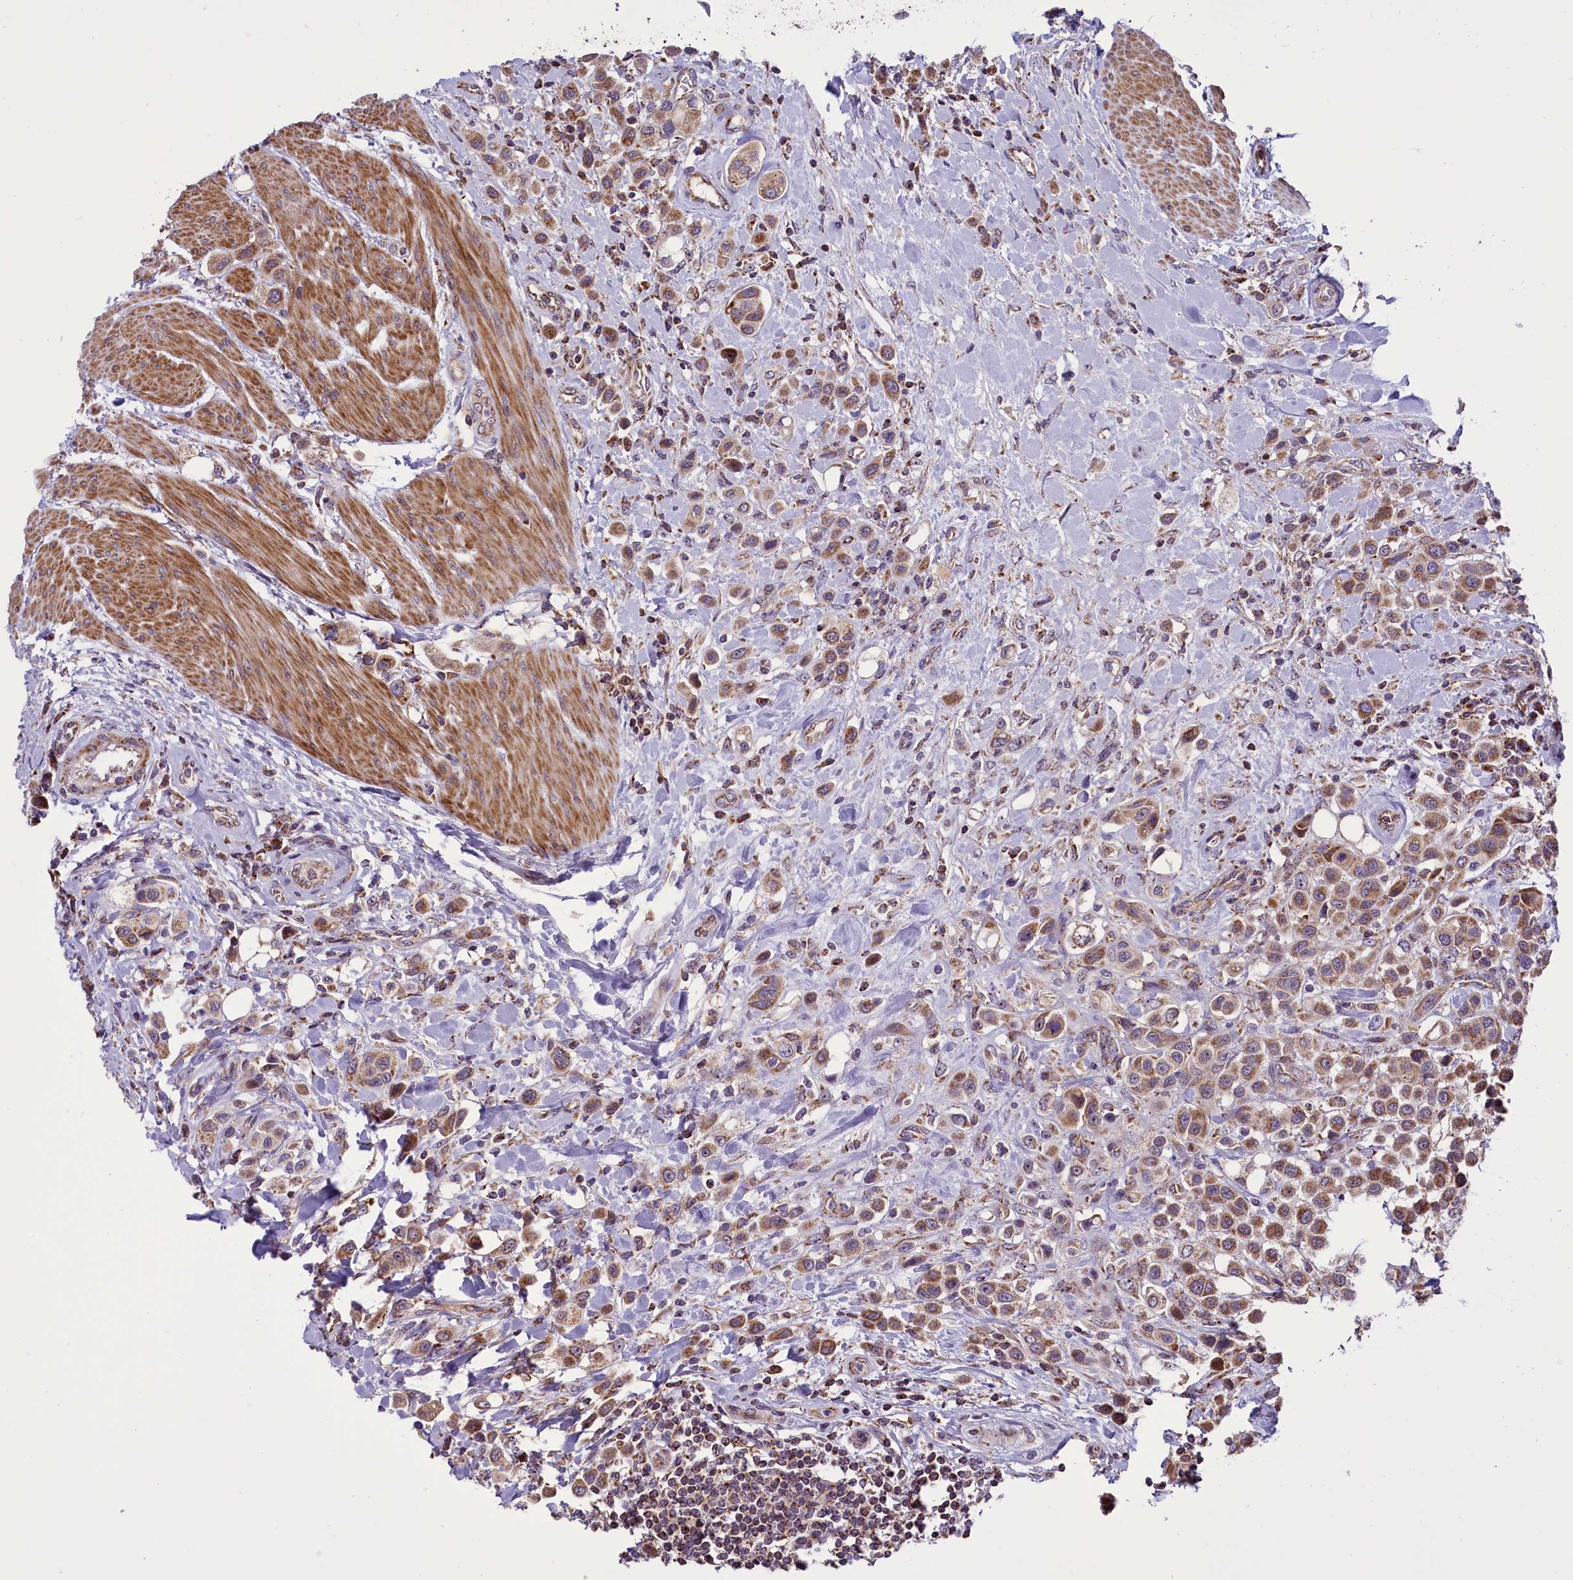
{"staining": {"intensity": "moderate", "quantity": ">75%", "location": "cytoplasmic/membranous"}, "tissue": "urothelial cancer", "cell_type": "Tumor cells", "image_type": "cancer", "snomed": [{"axis": "morphology", "description": "Urothelial carcinoma, High grade"}, {"axis": "topography", "description": "Urinary bladder"}], "caption": "Protein expression analysis of human urothelial cancer reveals moderate cytoplasmic/membranous expression in approximately >75% of tumor cells.", "gene": "GLRX5", "patient": {"sex": "male", "age": 50}}